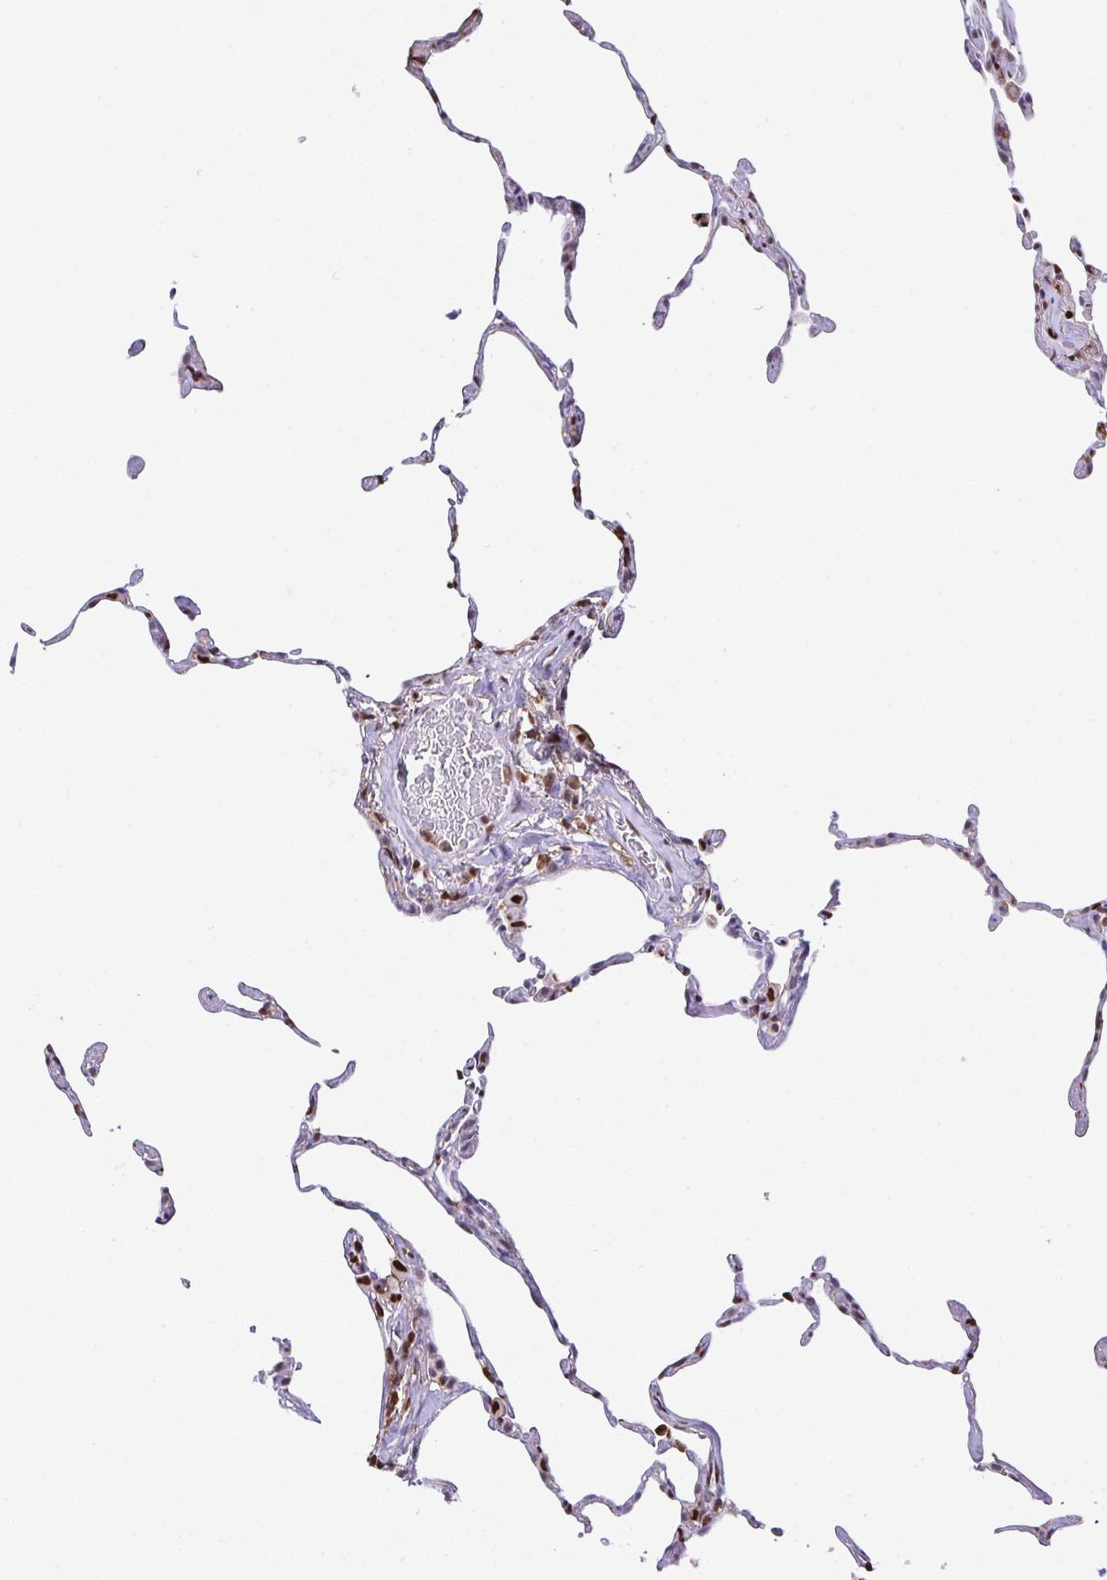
{"staining": {"intensity": "strong", "quantity": "25%-75%", "location": "nuclear"}, "tissue": "lung", "cell_type": "Alveolar cells", "image_type": "normal", "snomed": [{"axis": "morphology", "description": "Normal tissue, NOS"}, {"axis": "topography", "description": "Lung"}], "caption": "Immunohistochemistry (IHC) (DAB) staining of unremarkable lung exhibits strong nuclear protein staining in approximately 25%-75% of alveolar cells.", "gene": "BTBD10", "patient": {"sex": "female", "age": 57}}